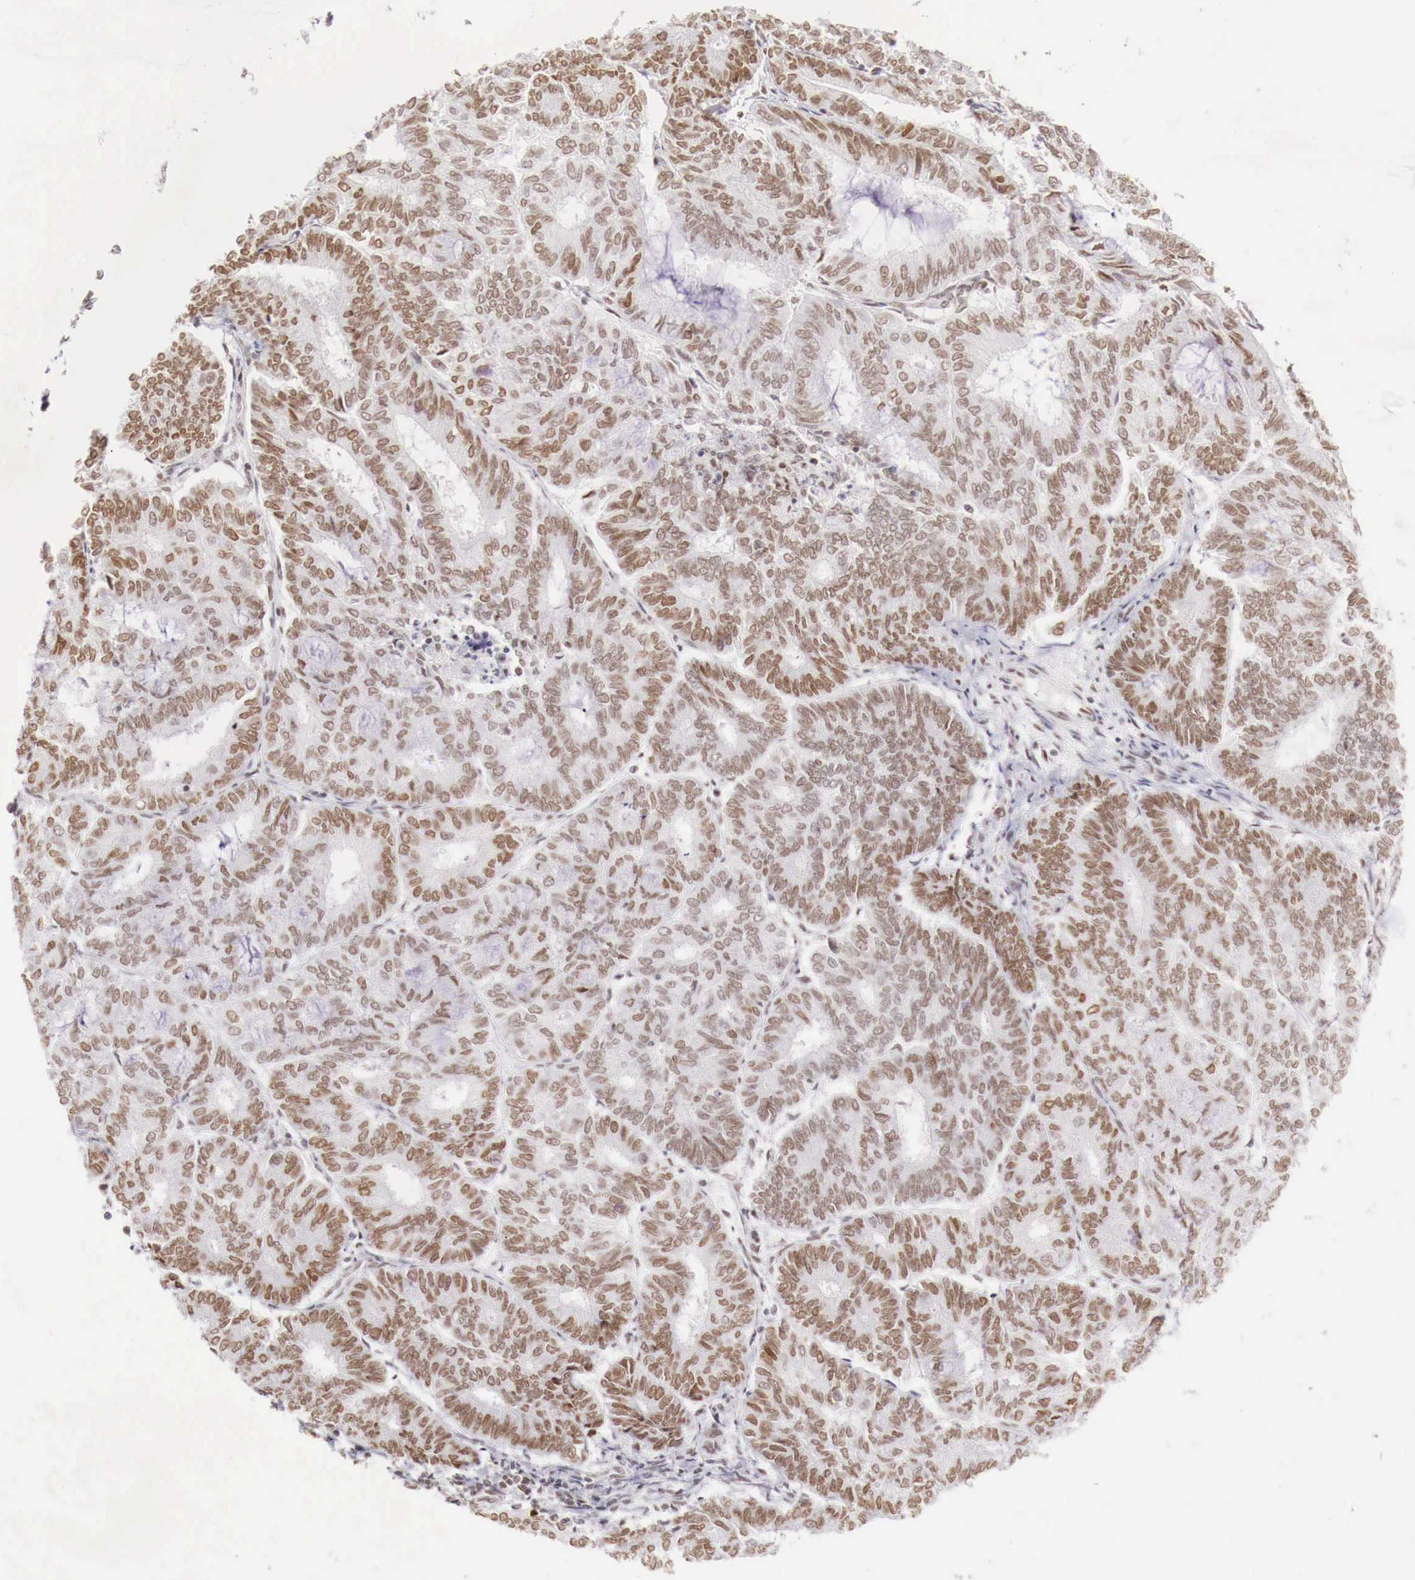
{"staining": {"intensity": "weak", "quantity": "25%-75%", "location": "nuclear"}, "tissue": "endometrial cancer", "cell_type": "Tumor cells", "image_type": "cancer", "snomed": [{"axis": "morphology", "description": "Adenocarcinoma, NOS"}, {"axis": "topography", "description": "Endometrium"}], "caption": "This is a micrograph of immunohistochemistry staining of adenocarcinoma (endometrial), which shows weak positivity in the nuclear of tumor cells.", "gene": "PHF14", "patient": {"sex": "female", "age": 59}}